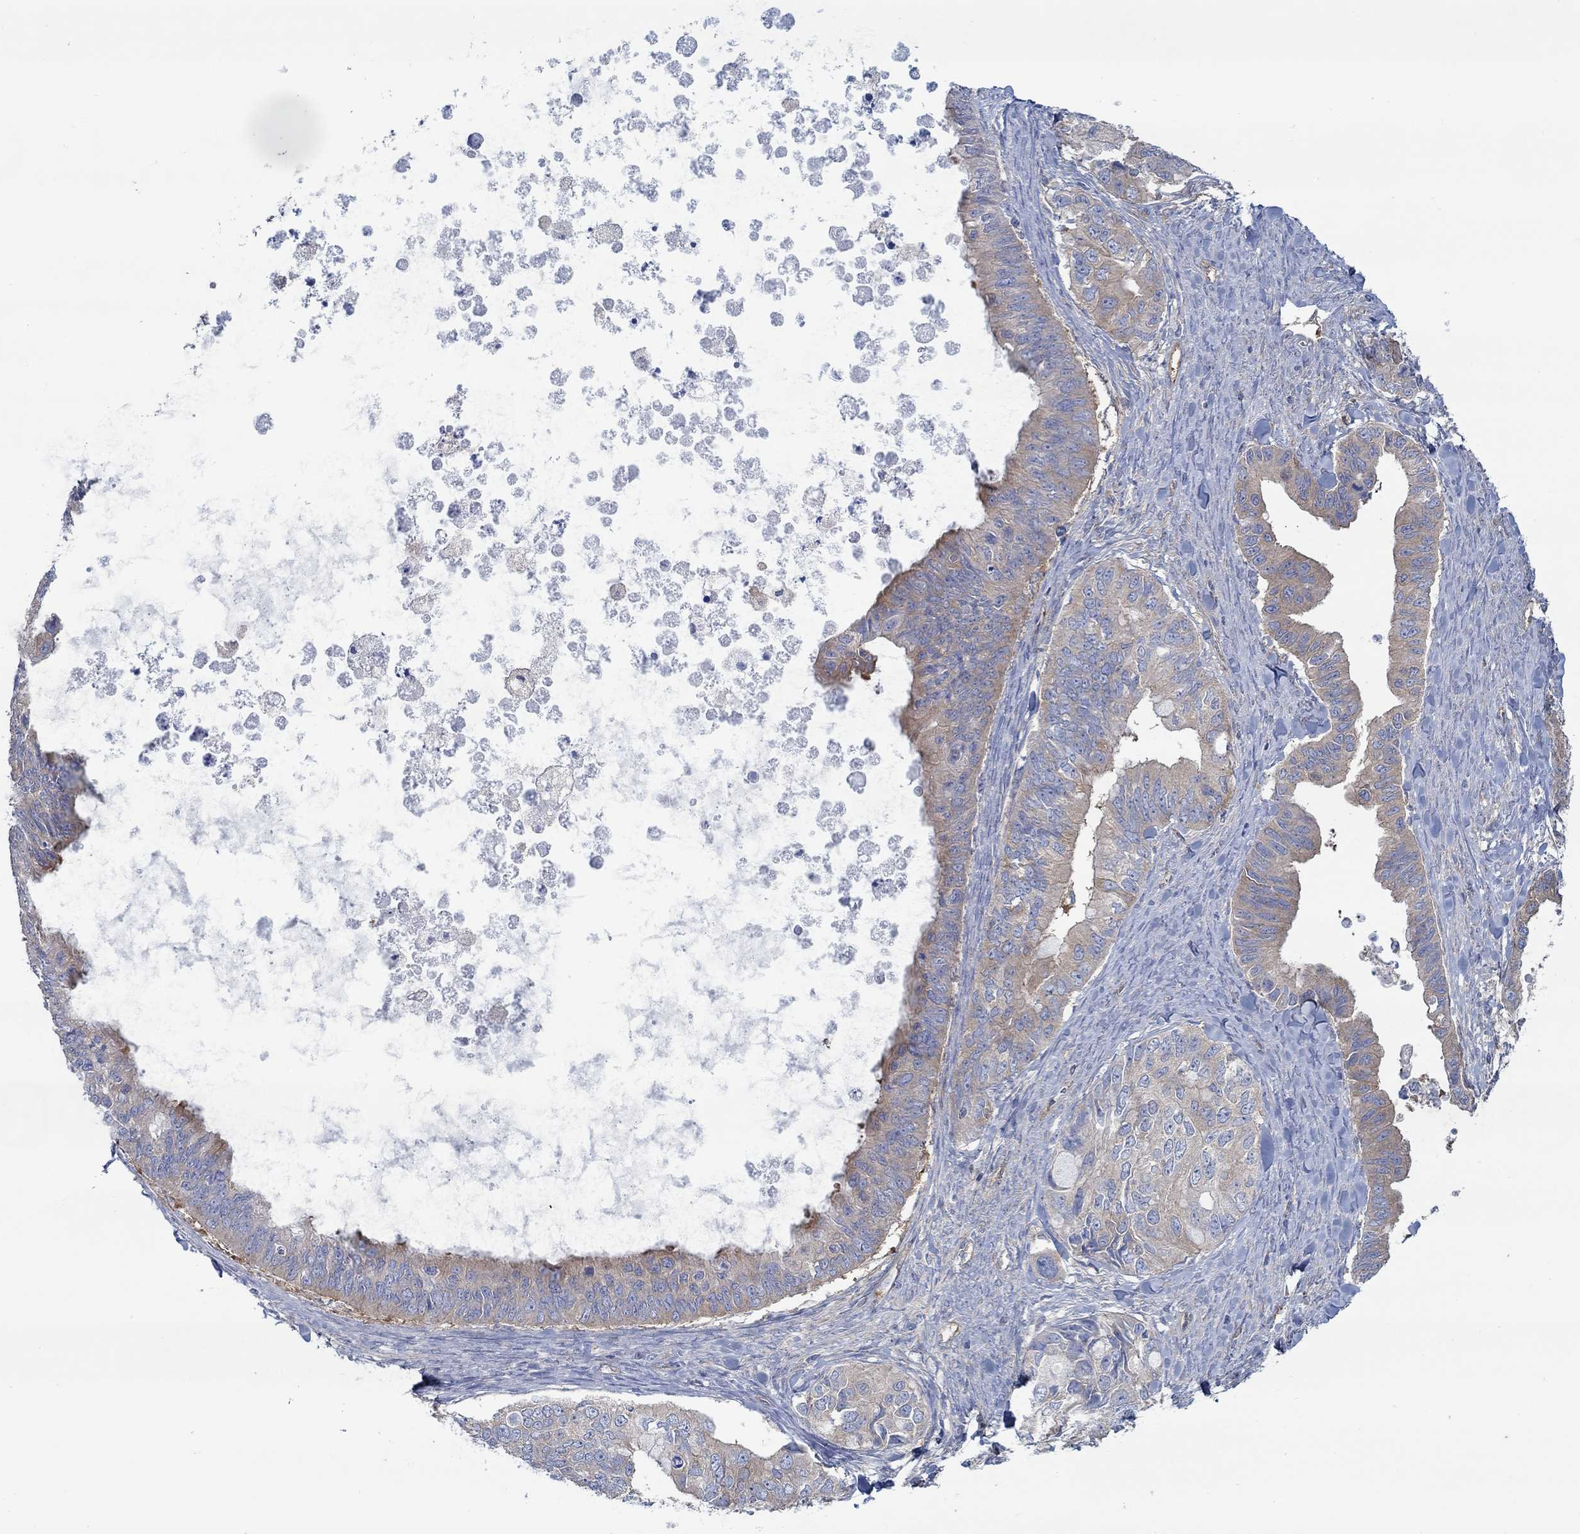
{"staining": {"intensity": "moderate", "quantity": "<25%", "location": "cytoplasmic/membranous"}, "tissue": "ovarian cancer", "cell_type": "Tumor cells", "image_type": "cancer", "snomed": [{"axis": "morphology", "description": "Cystadenocarcinoma, mucinous, NOS"}, {"axis": "topography", "description": "Ovary"}], "caption": "This image exhibits ovarian cancer stained with immunohistochemistry to label a protein in brown. The cytoplasmic/membranous of tumor cells show moderate positivity for the protein. Nuclei are counter-stained blue.", "gene": "SPAG9", "patient": {"sex": "female", "age": 76}}